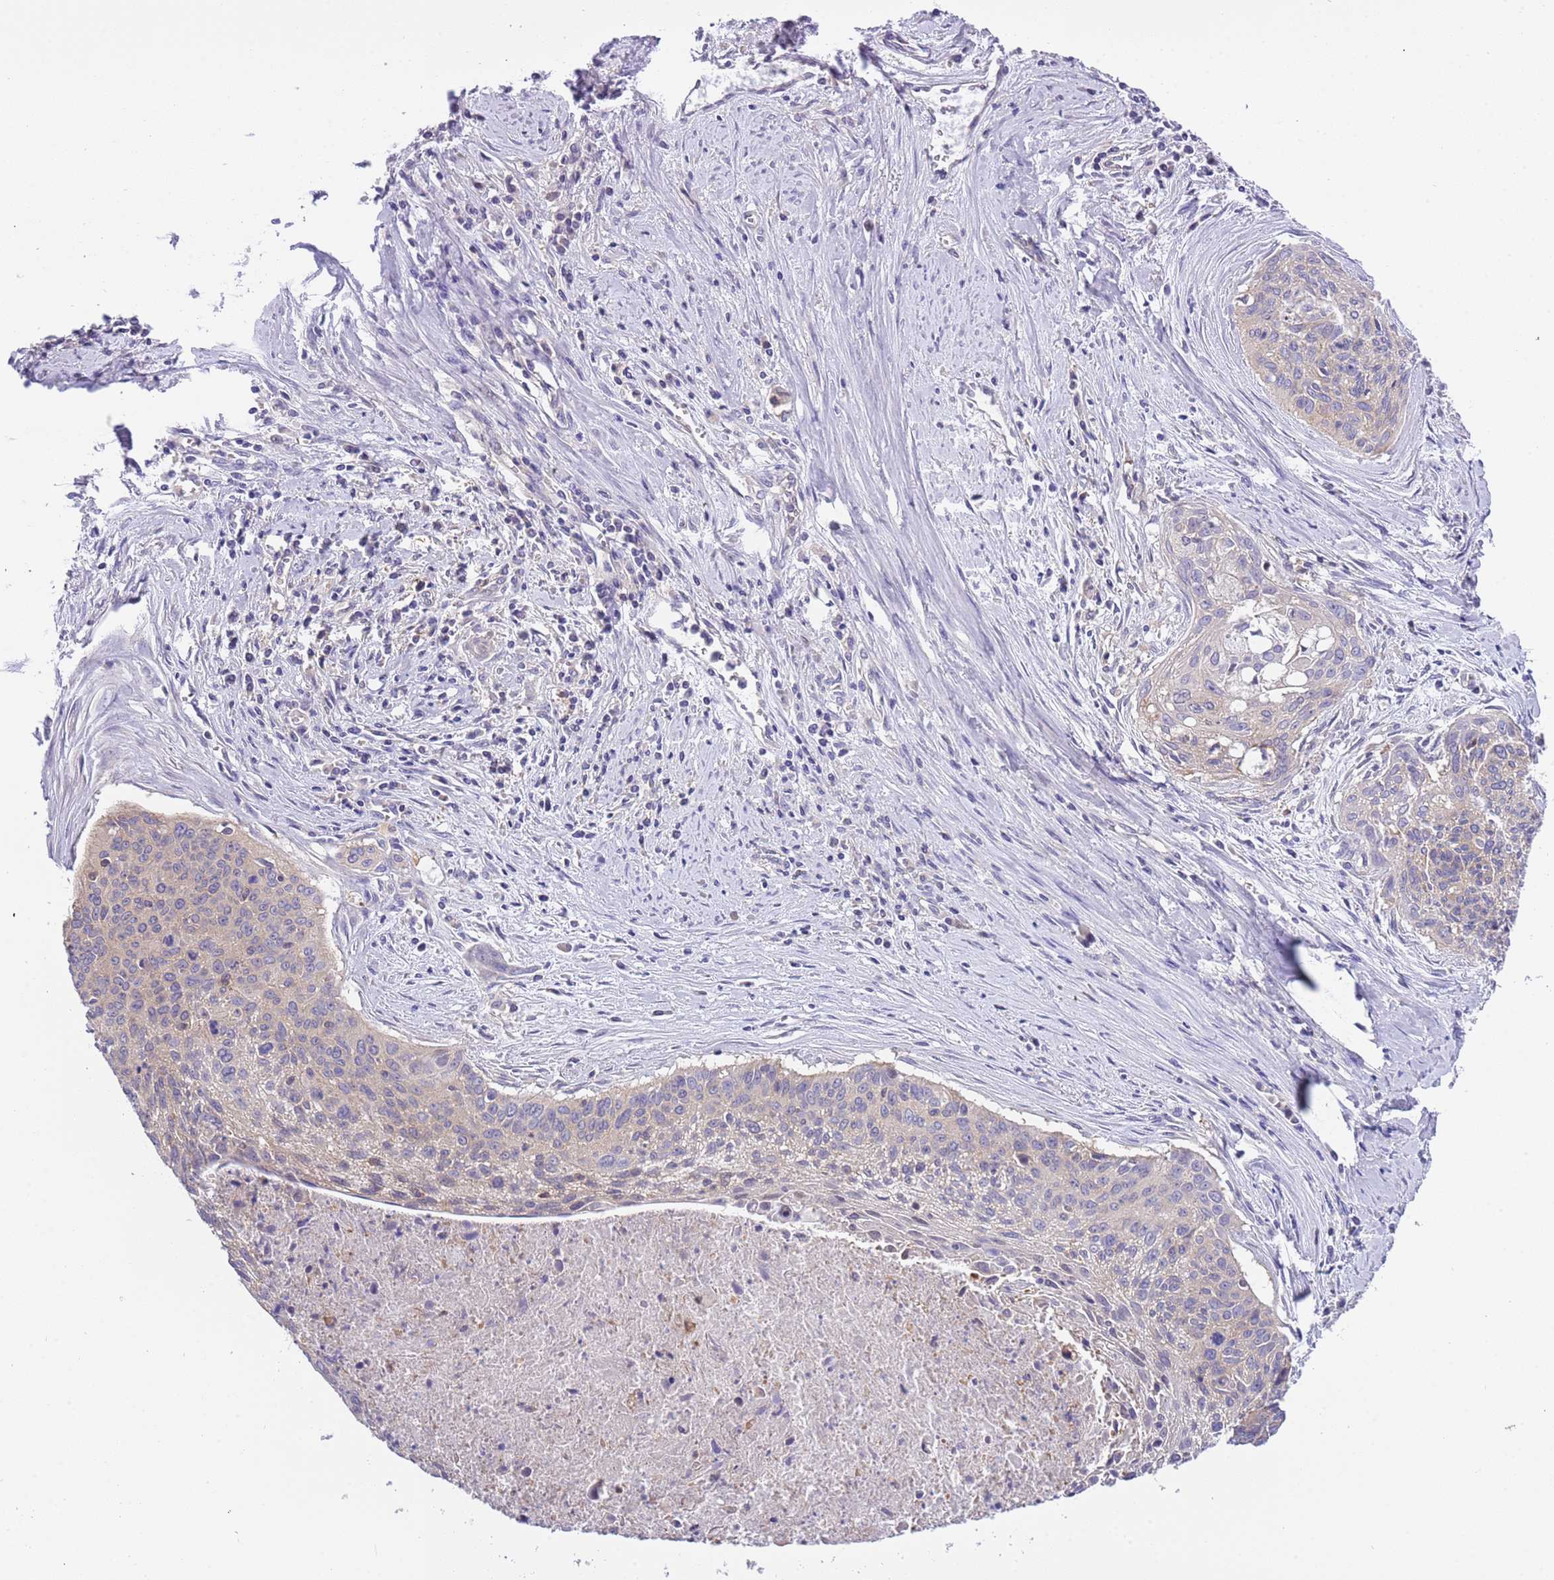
{"staining": {"intensity": "negative", "quantity": "none", "location": "none"}, "tissue": "cervical cancer", "cell_type": "Tumor cells", "image_type": "cancer", "snomed": [{"axis": "morphology", "description": "Squamous cell carcinoma, NOS"}, {"axis": "topography", "description": "Cervix"}], "caption": "Protein analysis of cervical cancer shows no significant expression in tumor cells.", "gene": "STIP1", "patient": {"sex": "female", "age": 55}}